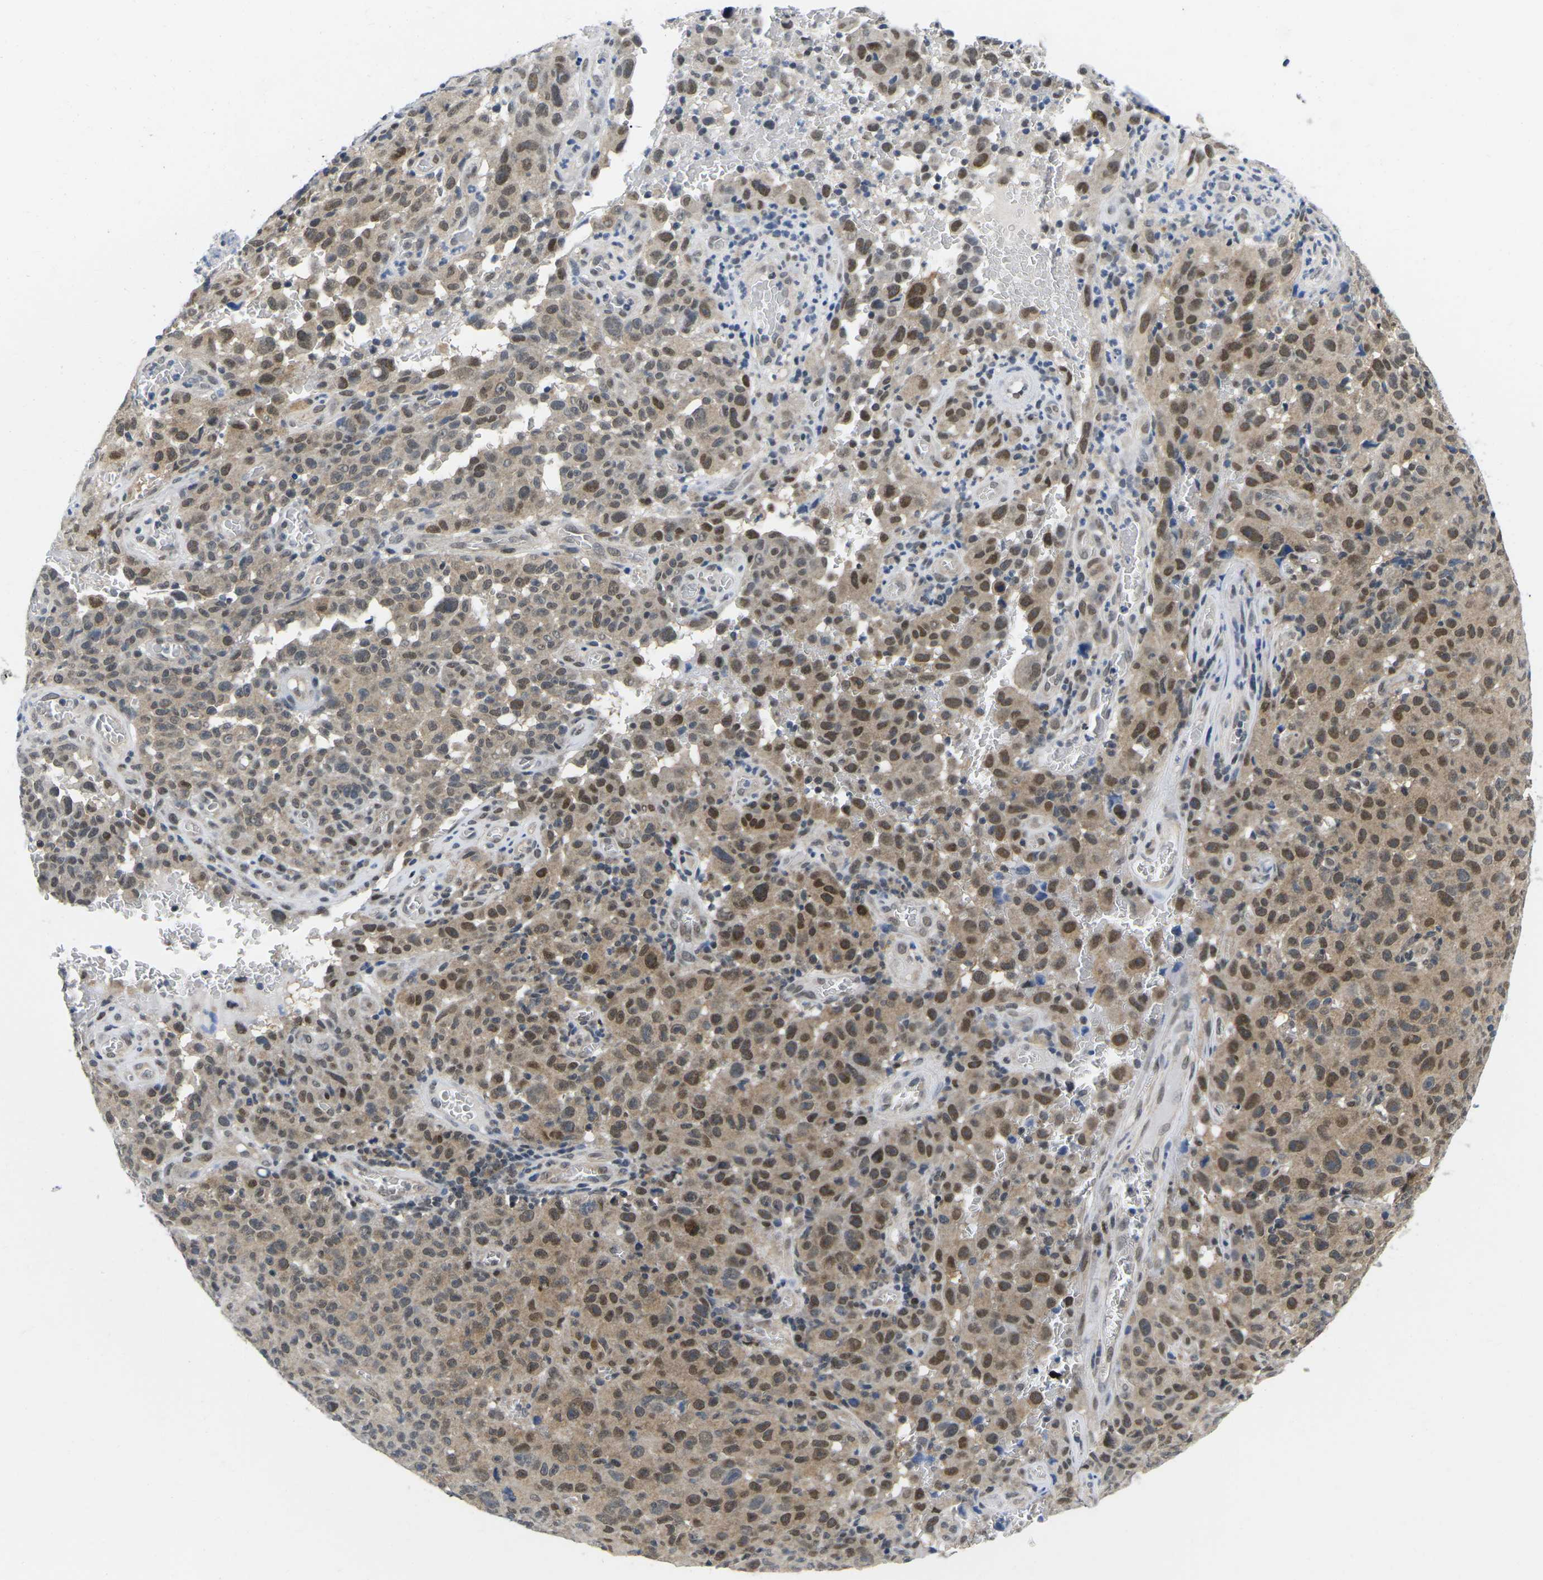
{"staining": {"intensity": "moderate", "quantity": ">75%", "location": "cytoplasmic/membranous,nuclear"}, "tissue": "melanoma", "cell_type": "Tumor cells", "image_type": "cancer", "snomed": [{"axis": "morphology", "description": "Malignant melanoma, NOS"}, {"axis": "topography", "description": "Skin"}], "caption": "Moderate cytoplasmic/membranous and nuclear expression is seen in approximately >75% of tumor cells in melanoma.", "gene": "UBA7", "patient": {"sex": "female", "age": 82}}